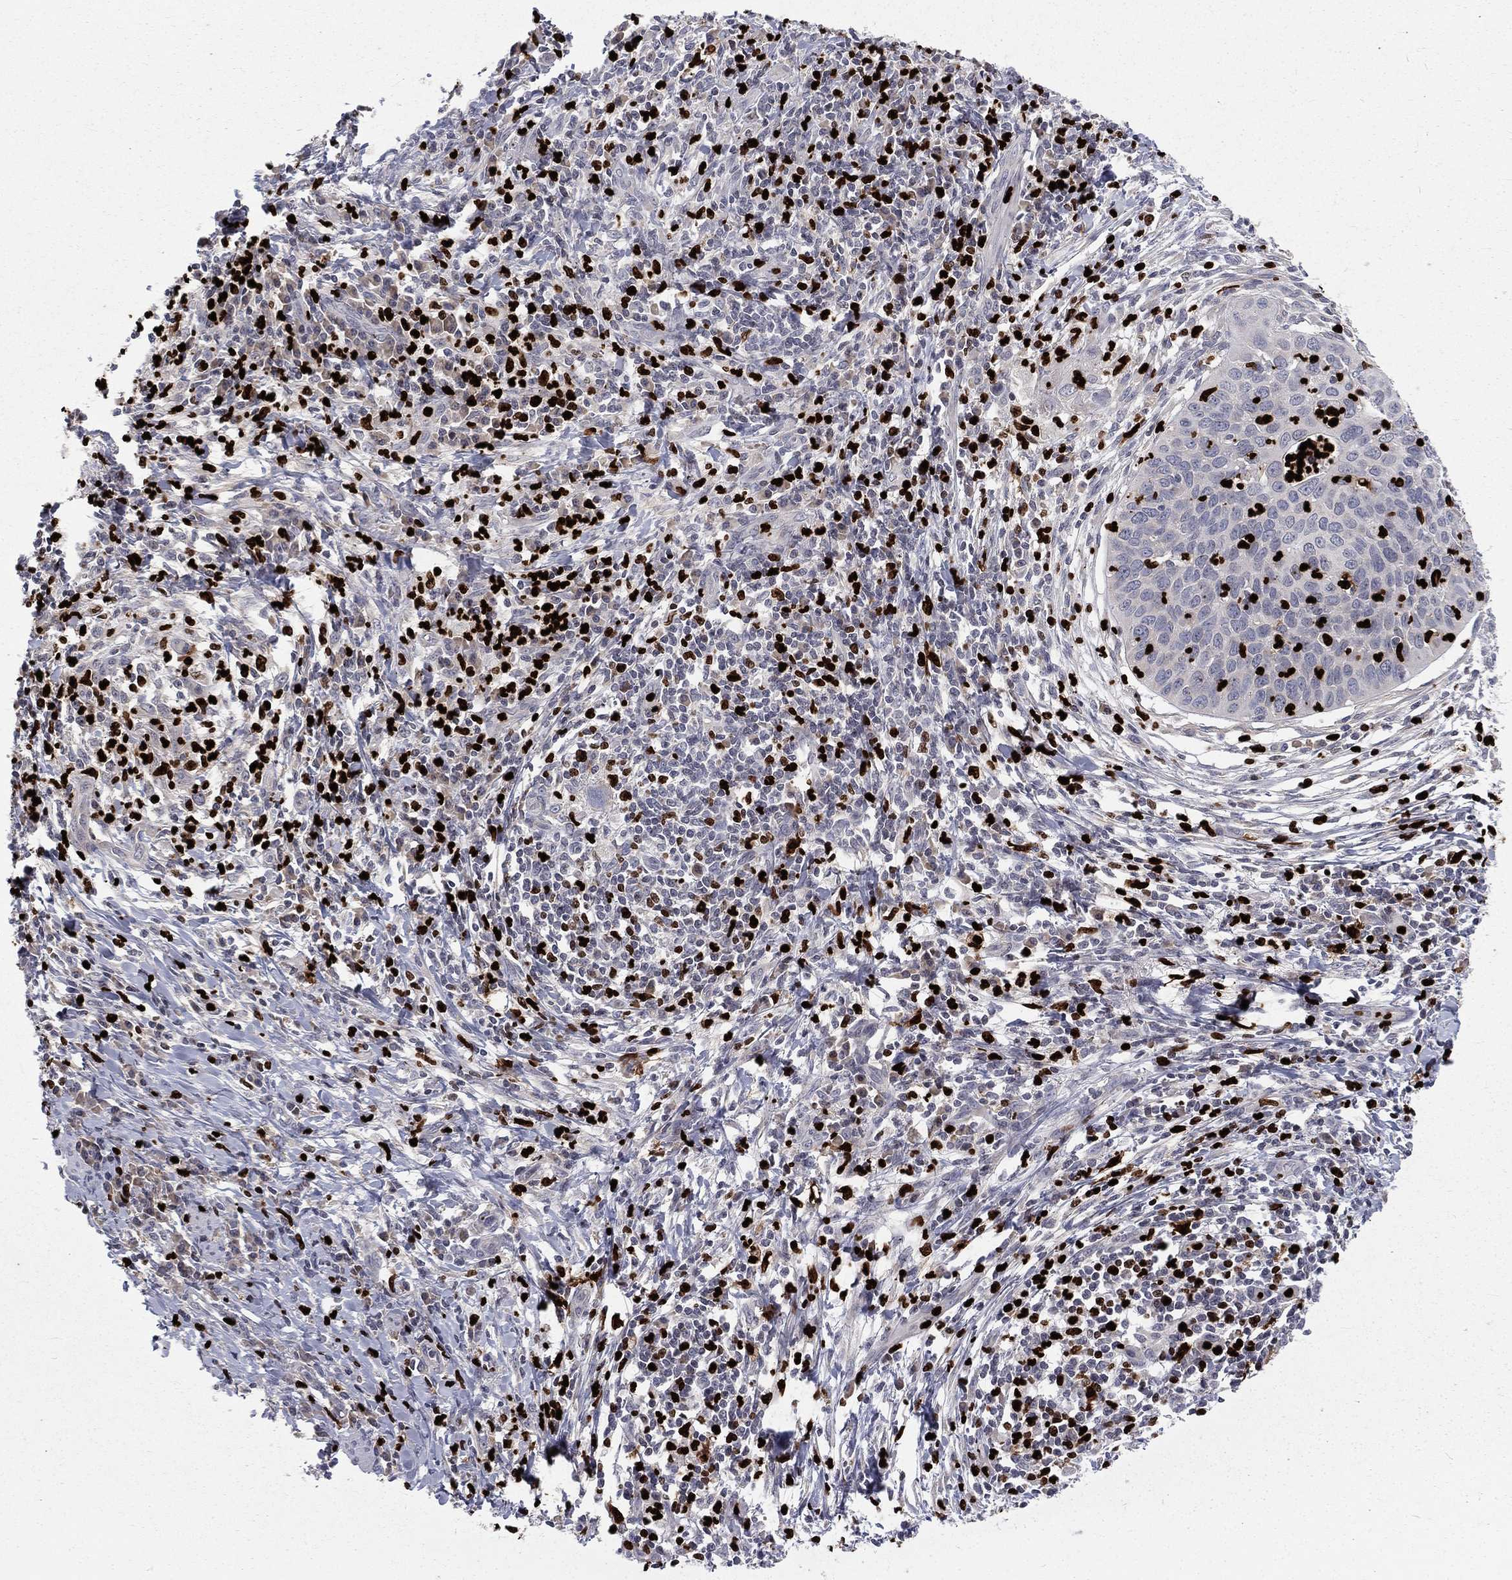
{"staining": {"intensity": "negative", "quantity": "none", "location": "none"}, "tissue": "cervical cancer", "cell_type": "Tumor cells", "image_type": "cancer", "snomed": [{"axis": "morphology", "description": "Squamous cell carcinoma, NOS"}, {"axis": "topography", "description": "Cervix"}], "caption": "This micrograph is of cervical squamous cell carcinoma stained with immunohistochemistry to label a protein in brown with the nuclei are counter-stained blue. There is no expression in tumor cells. Brightfield microscopy of IHC stained with DAB (3,3'-diaminobenzidine) (brown) and hematoxylin (blue), captured at high magnification.", "gene": "MNDA", "patient": {"sex": "female", "age": 26}}